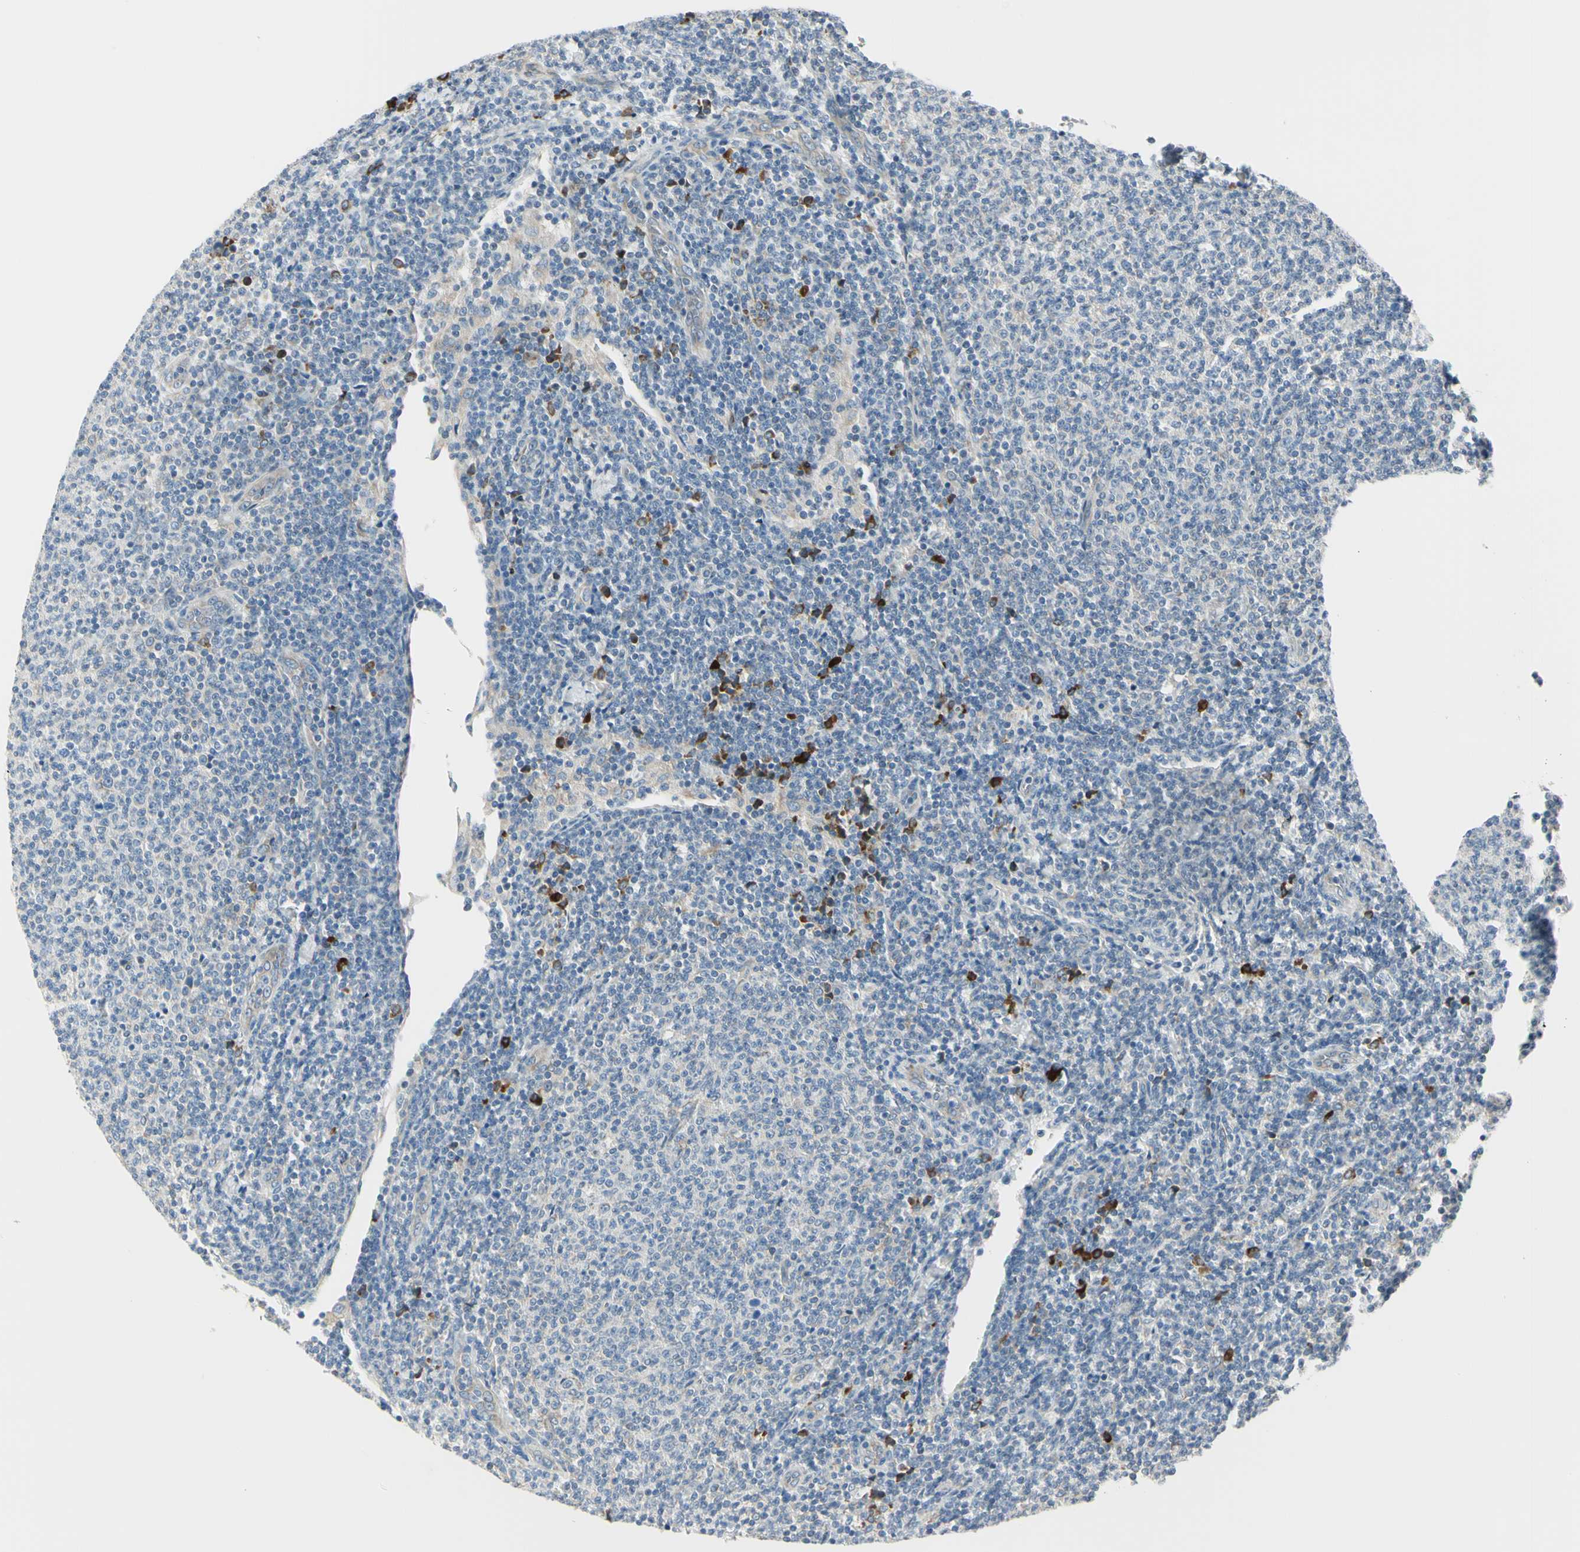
{"staining": {"intensity": "negative", "quantity": "none", "location": "none"}, "tissue": "lymphoma", "cell_type": "Tumor cells", "image_type": "cancer", "snomed": [{"axis": "morphology", "description": "Malignant lymphoma, non-Hodgkin's type, Low grade"}, {"axis": "topography", "description": "Lymph node"}], "caption": "Human lymphoma stained for a protein using immunohistochemistry (IHC) shows no staining in tumor cells.", "gene": "SELENOS", "patient": {"sex": "male", "age": 66}}